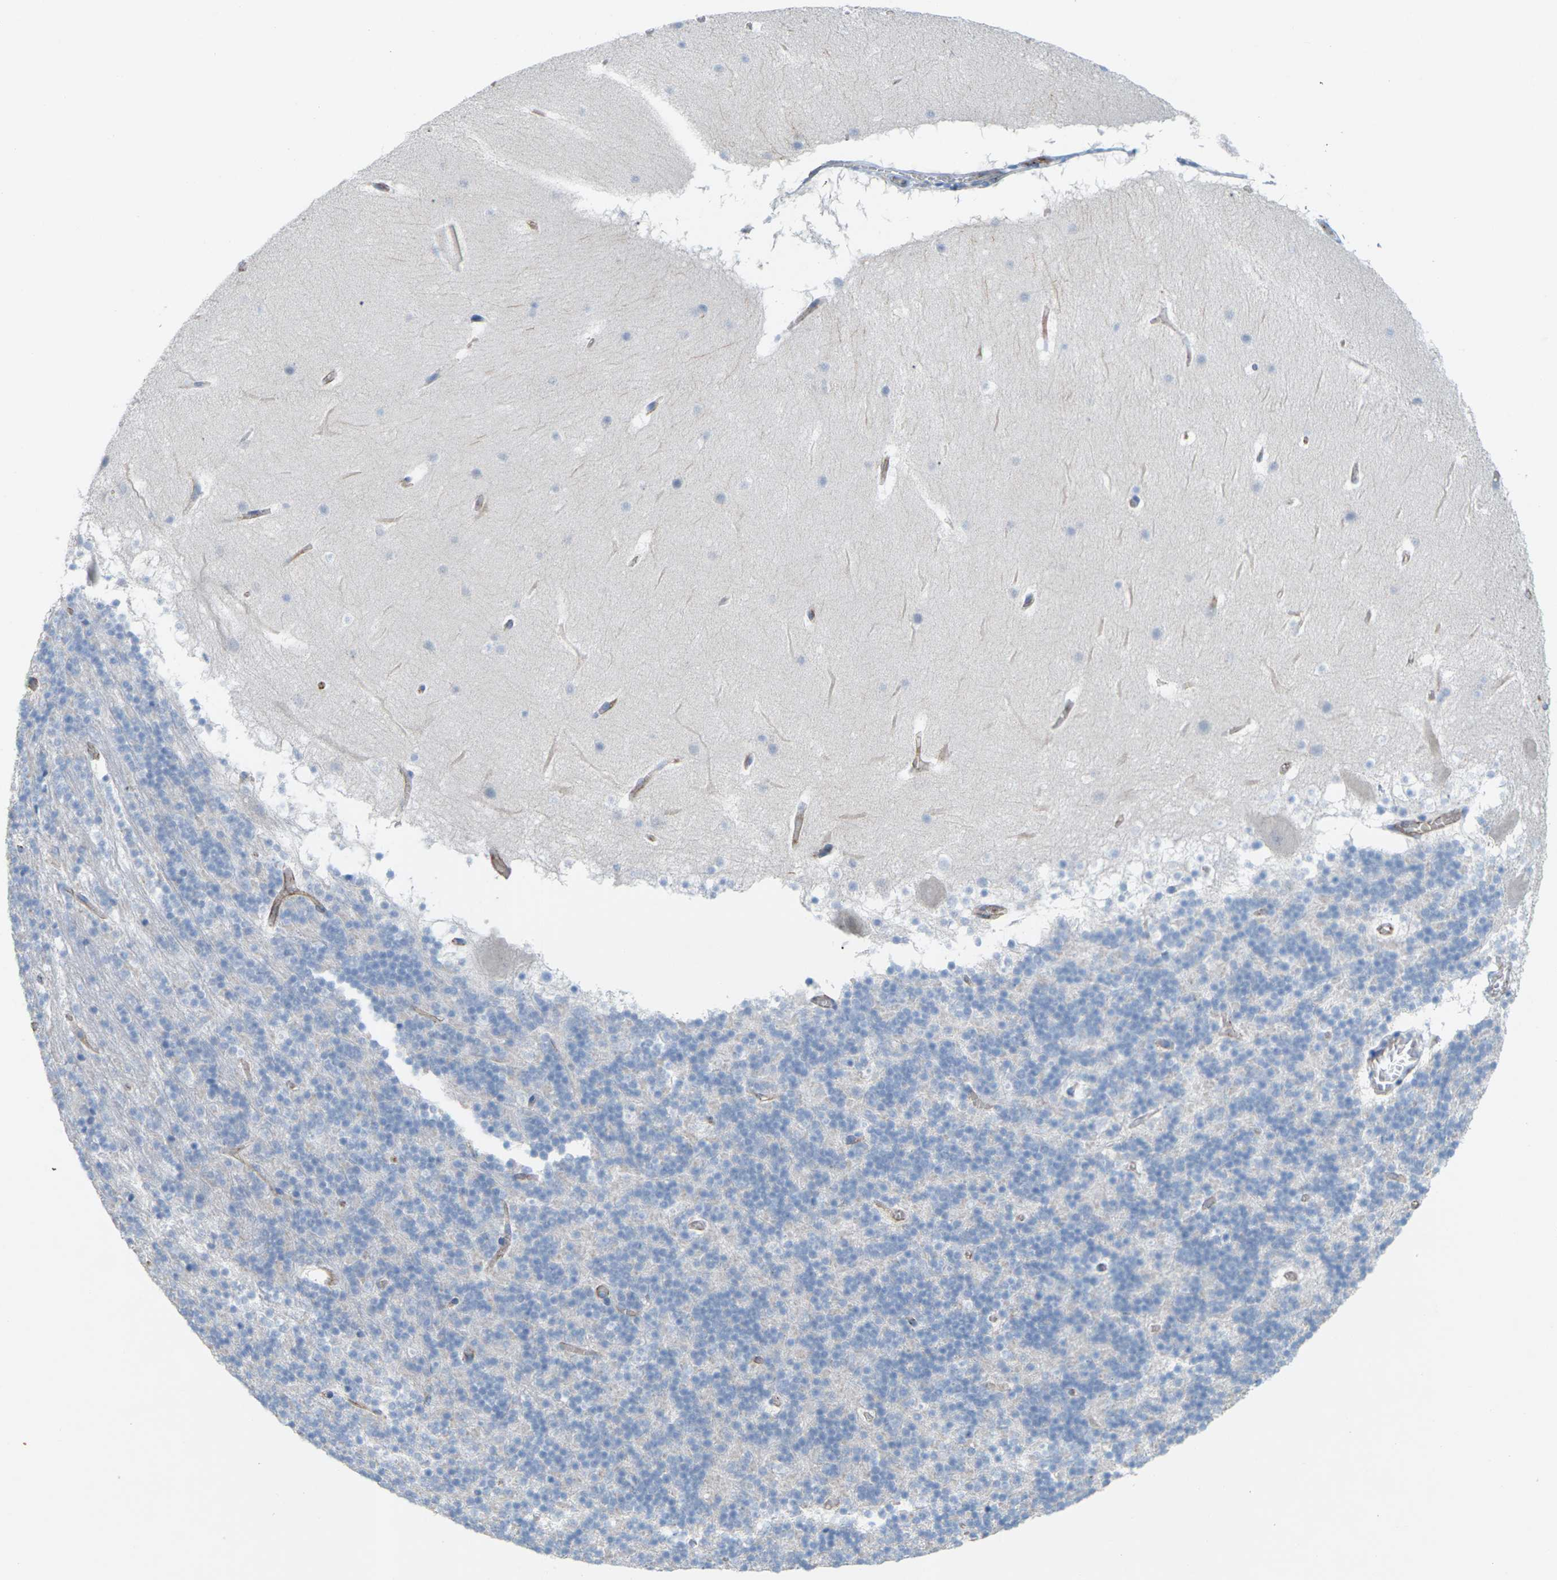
{"staining": {"intensity": "negative", "quantity": "none", "location": "none"}, "tissue": "cerebellum", "cell_type": "Cells in granular layer", "image_type": "normal", "snomed": [{"axis": "morphology", "description": "Normal tissue, NOS"}, {"axis": "topography", "description": "Cerebellum"}], "caption": "DAB (3,3'-diaminobenzidine) immunohistochemical staining of normal cerebellum shows no significant expression in cells in granular layer.", "gene": "CLDN3", "patient": {"sex": "male", "age": 45}}